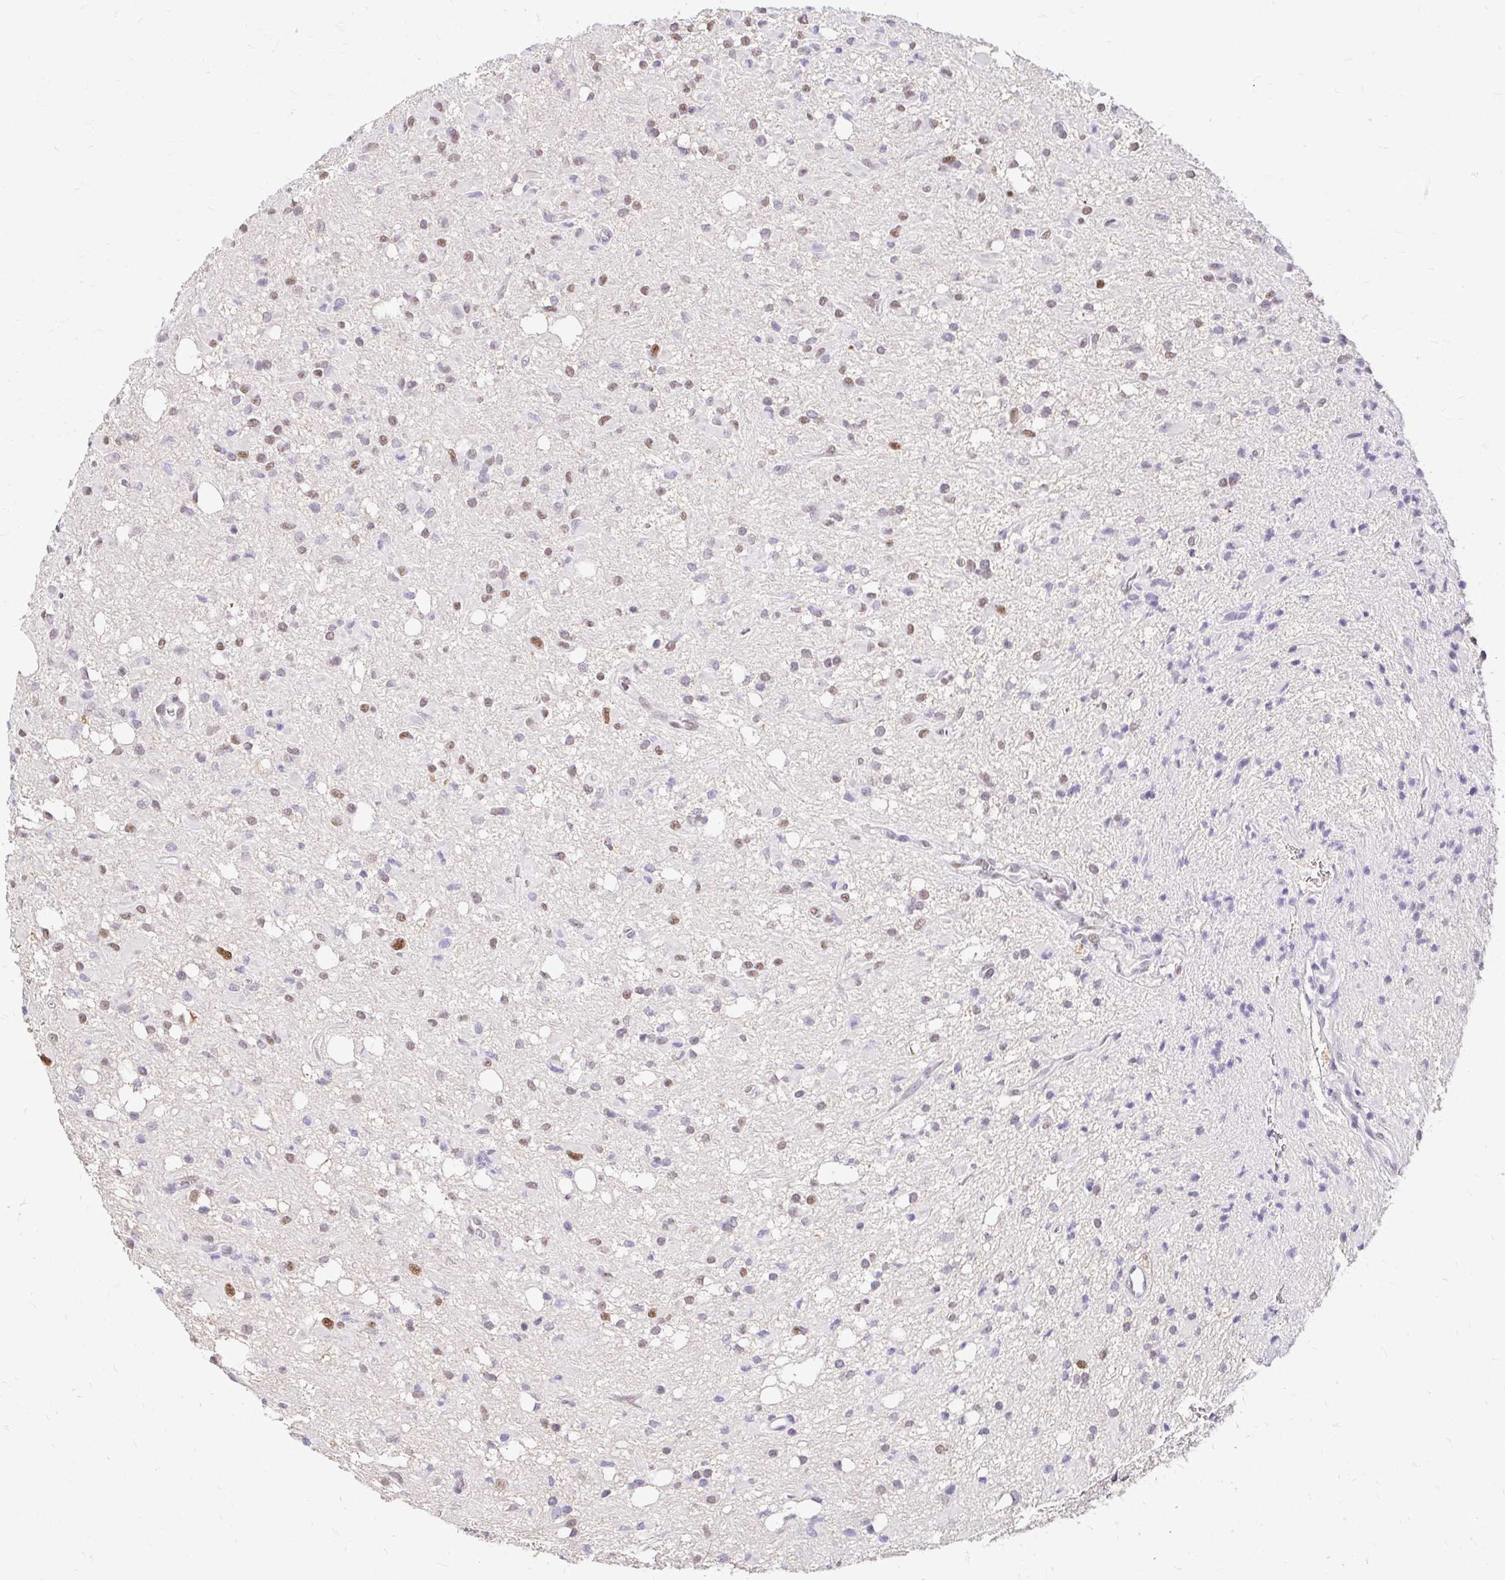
{"staining": {"intensity": "moderate", "quantity": "25%-75%", "location": "nuclear"}, "tissue": "glioma", "cell_type": "Tumor cells", "image_type": "cancer", "snomed": [{"axis": "morphology", "description": "Glioma, malignant, Low grade"}, {"axis": "topography", "description": "Brain"}], "caption": "Immunohistochemistry (IHC) (DAB (3,3'-diaminobenzidine)) staining of human glioma reveals moderate nuclear protein staining in about 25%-75% of tumor cells. (Brightfield microscopy of DAB IHC at high magnification).", "gene": "RIMS4", "patient": {"sex": "female", "age": 33}}